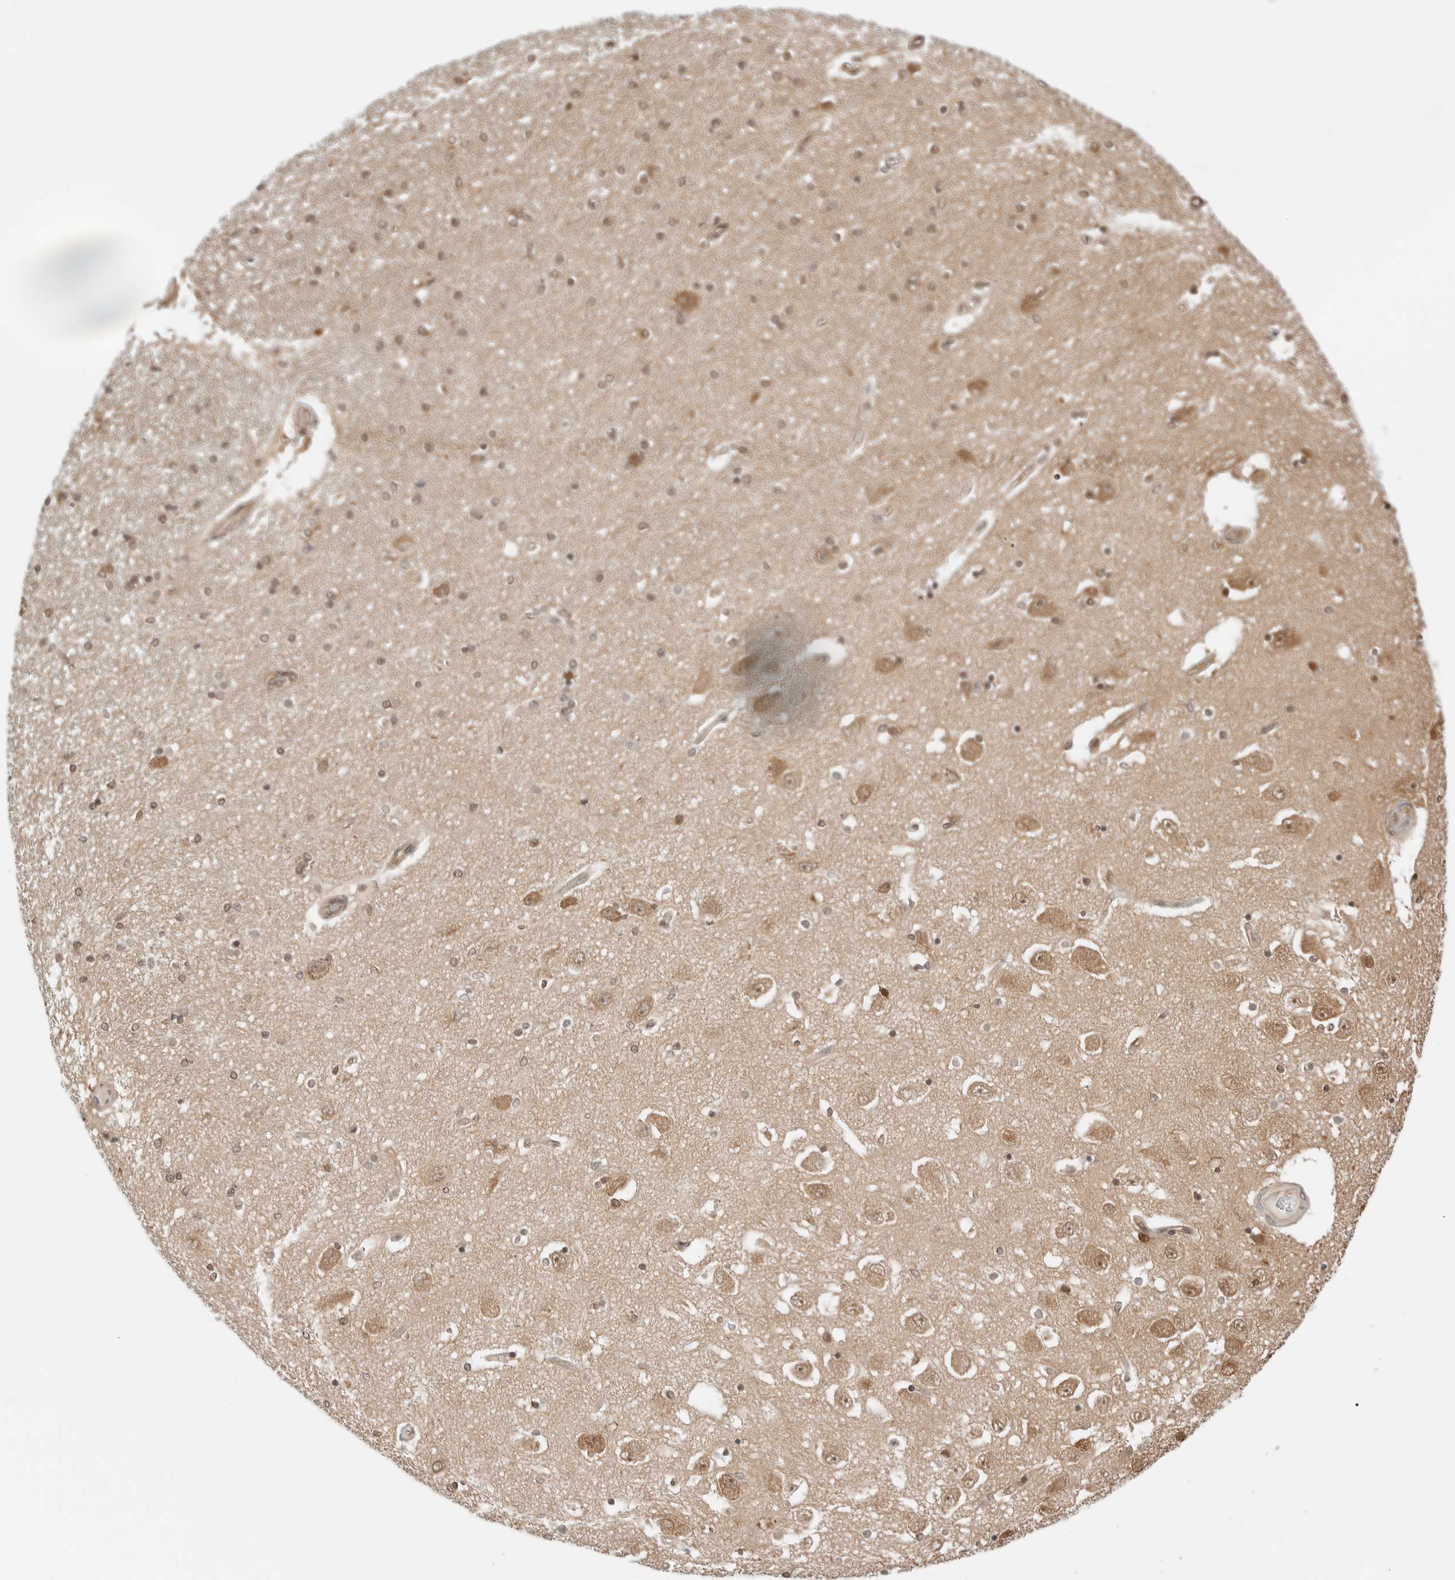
{"staining": {"intensity": "weak", "quantity": "25%-75%", "location": "nuclear"}, "tissue": "hippocampus", "cell_type": "Glial cells", "image_type": "normal", "snomed": [{"axis": "morphology", "description": "Normal tissue, NOS"}, {"axis": "topography", "description": "Hippocampus"}], "caption": "Immunohistochemical staining of unremarkable human hippocampus demonstrates weak nuclear protein expression in about 25%-75% of glial cells. The staining was performed using DAB (3,3'-diaminobenzidine), with brown indicating positive protein expression. Nuclei are stained blue with hematoxylin.", "gene": "NUDC", "patient": {"sex": "female", "age": 54}}